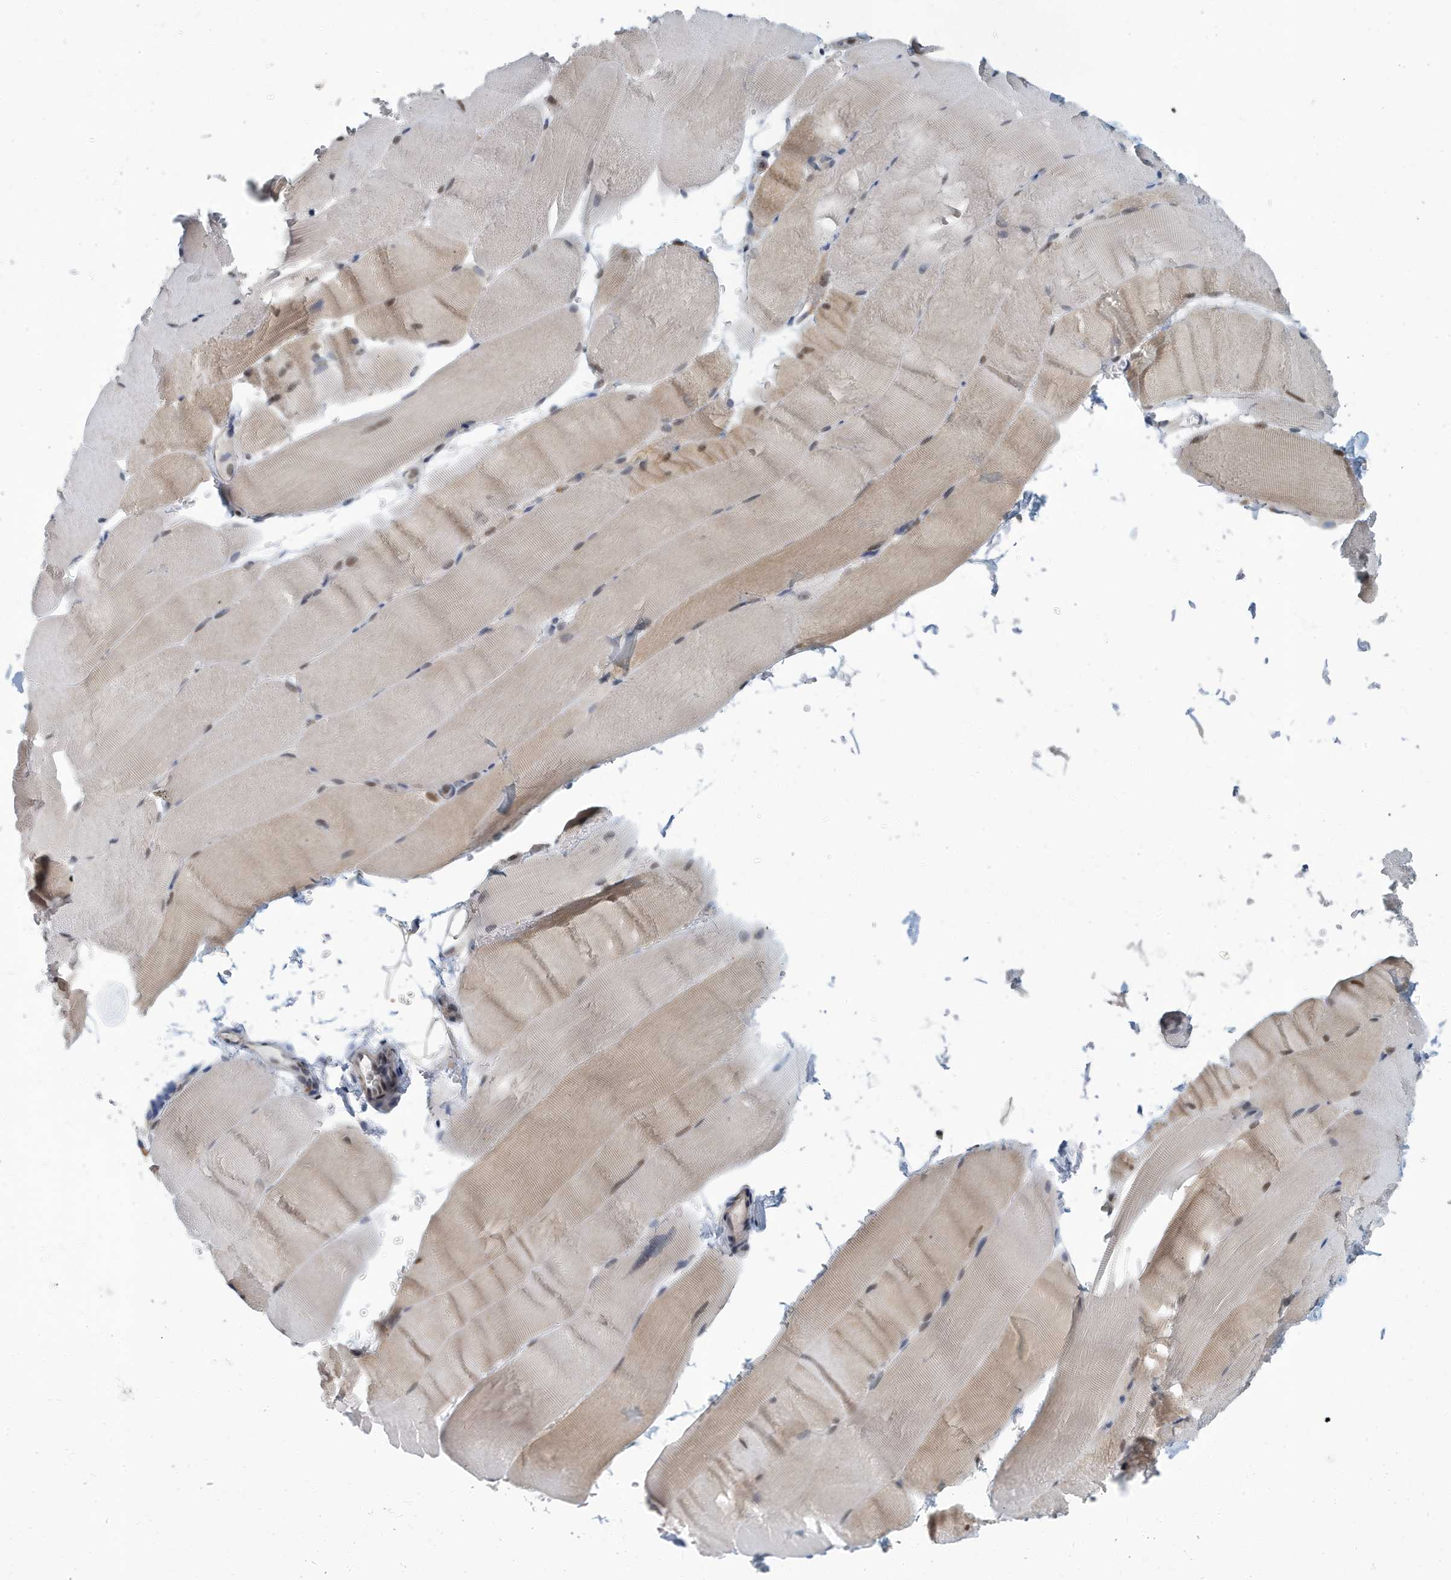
{"staining": {"intensity": "moderate", "quantity": ">75%", "location": "cytoplasmic/membranous,nuclear"}, "tissue": "skeletal muscle", "cell_type": "Myocytes", "image_type": "normal", "snomed": [{"axis": "morphology", "description": "Normal tissue, NOS"}, {"axis": "topography", "description": "Skeletal muscle"}, {"axis": "topography", "description": "Parathyroid gland"}], "caption": "The photomicrograph demonstrates immunohistochemical staining of unremarkable skeletal muscle. There is moderate cytoplasmic/membranous,nuclear positivity is present in about >75% of myocytes.", "gene": "KIF15", "patient": {"sex": "female", "age": 37}}